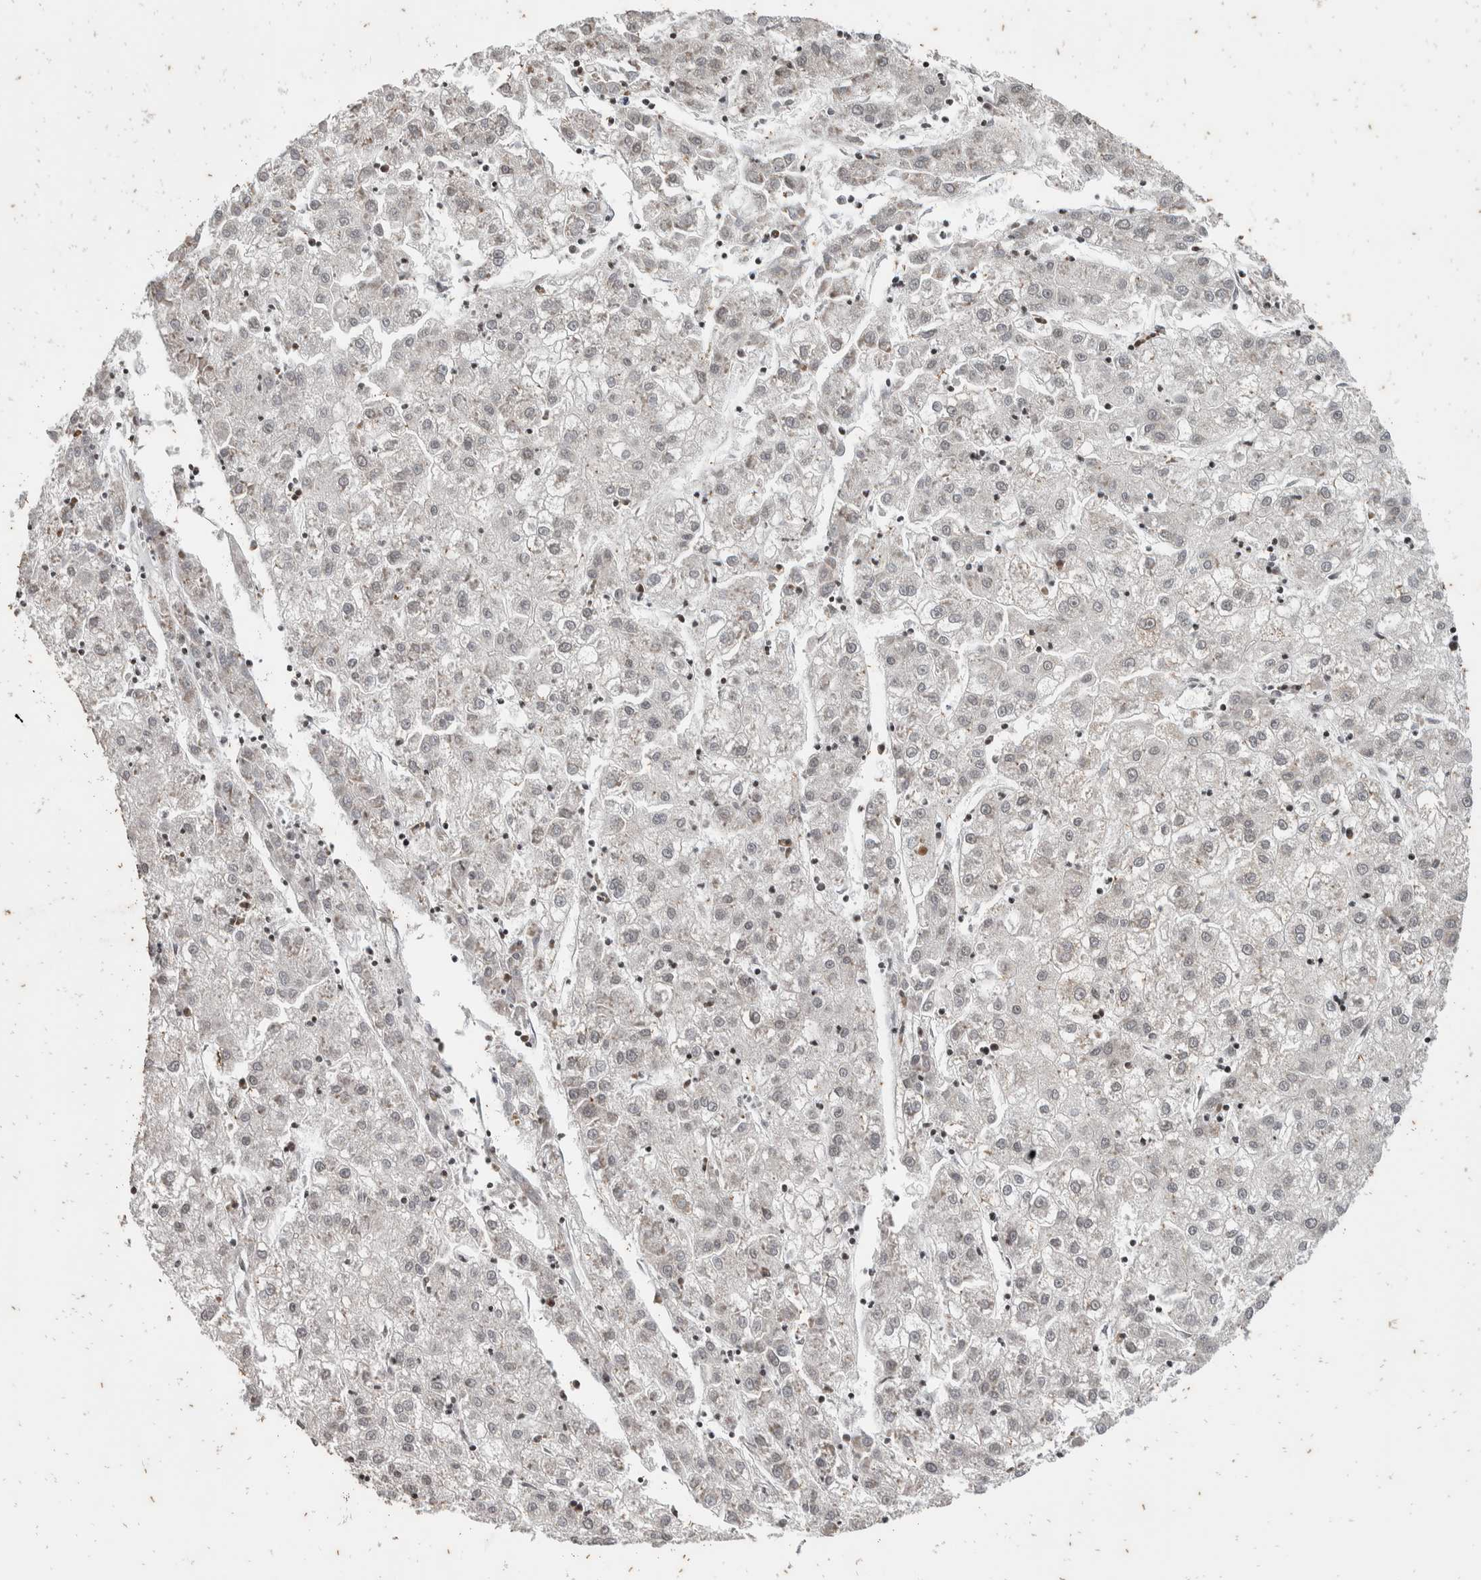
{"staining": {"intensity": "weak", "quantity": "<25%", "location": "cytoplasmic/membranous"}, "tissue": "liver cancer", "cell_type": "Tumor cells", "image_type": "cancer", "snomed": [{"axis": "morphology", "description": "Carcinoma, Hepatocellular, NOS"}, {"axis": "topography", "description": "Liver"}], "caption": "Tumor cells are negative for brown protein staining in hepatocellular carcinoma (liver).", "gene": "ATXN7L1", "patient": {"sex": "male", "age": 72}}